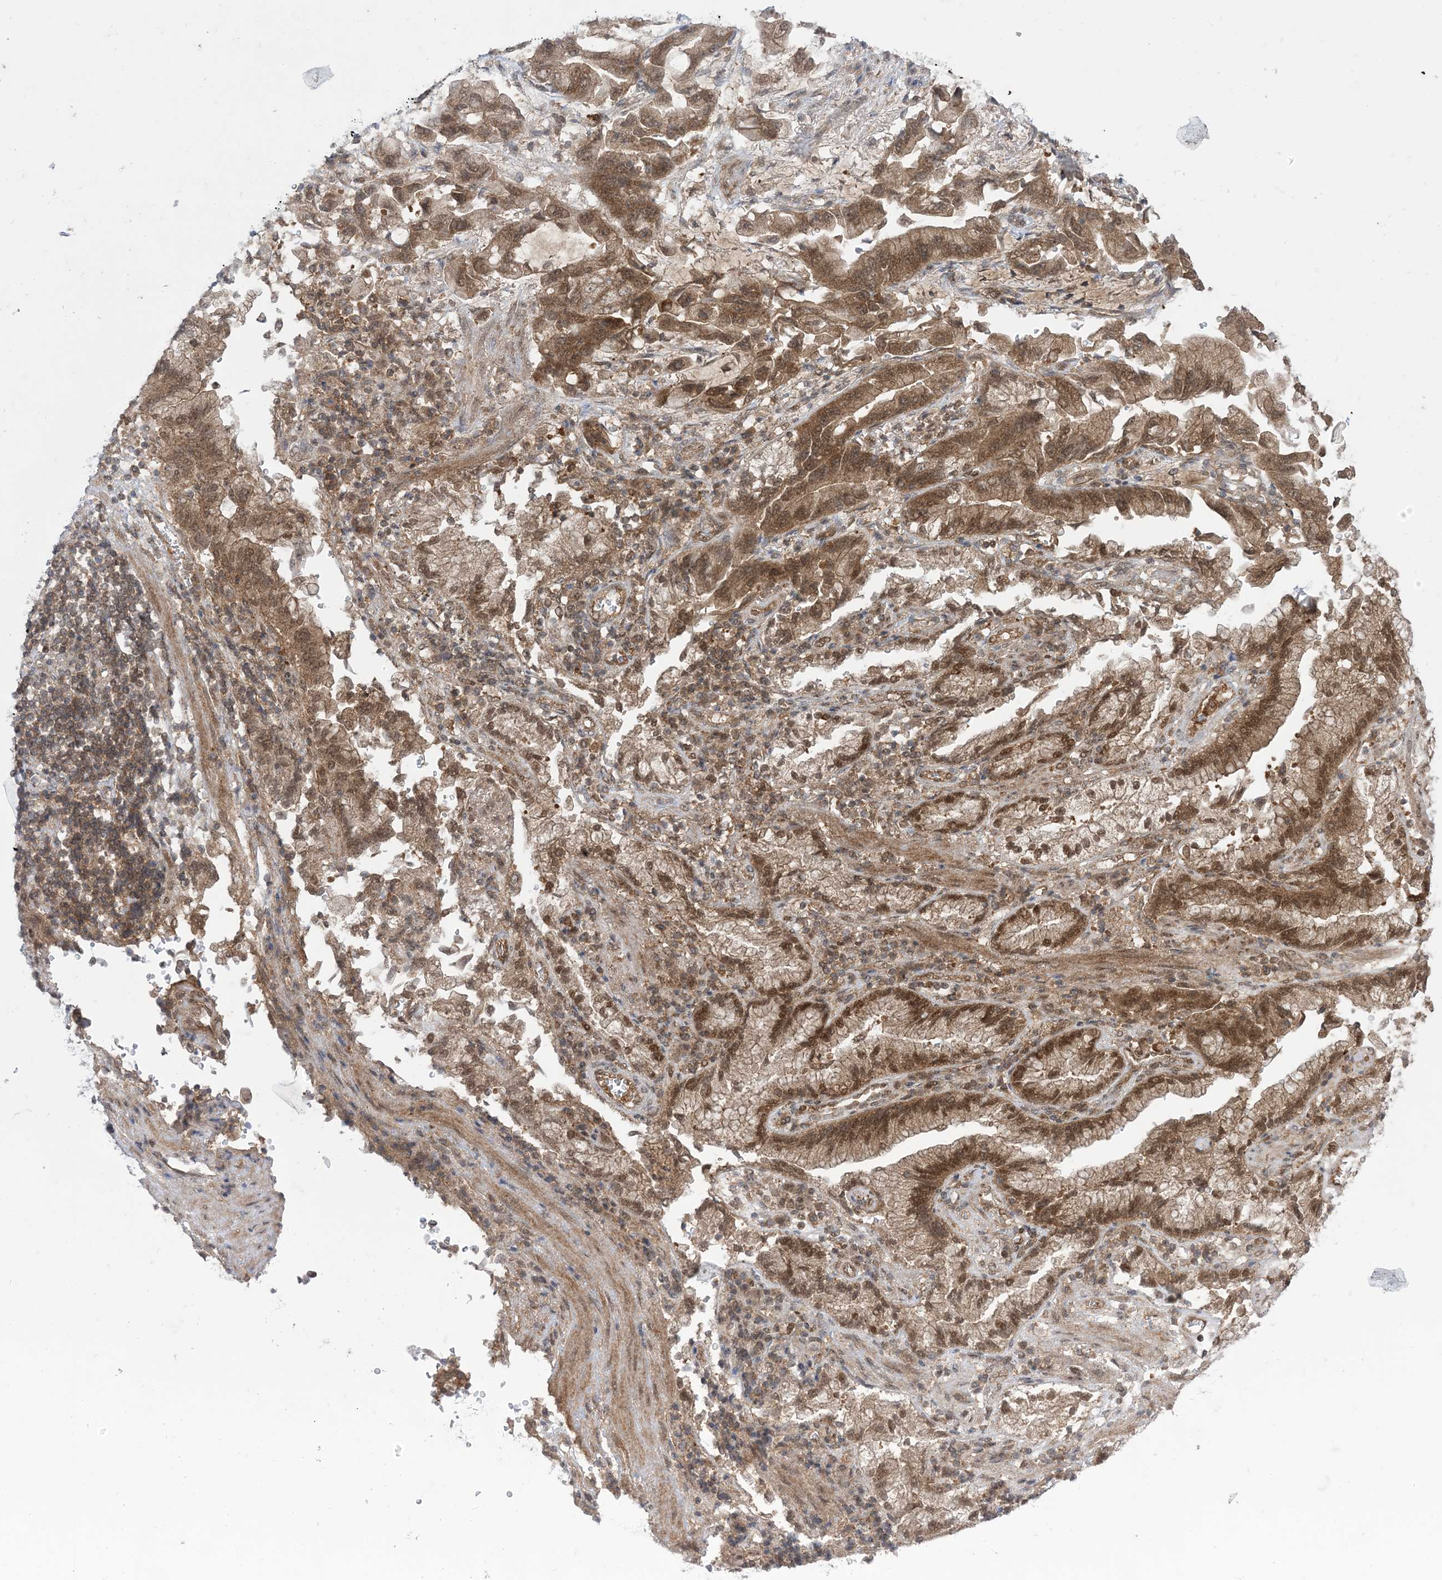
{"staining": {"intensity": "moderate", "quantity": ">75%", "location": "cytoplasmic/membranous,nuclear"}, "tissue": "stomach cancer", "cell_type": "Tumor cells", "image_type": "cancer", "snomed": [{"axis": "morphology", "description": "Adenocarcinoma, NOS"}, {"axis": "topography", "description": "Stomach"}], "caption": "High-power microscopy captured an immunohistochemistry histopathology image of stomach adenocarcinoma, revealing moderate cytoplasmic/membranous and nuclear staining in about >75% of tumor cells.", "gene": "PTPA", "patient": {"sex": "male", "age": 62}}